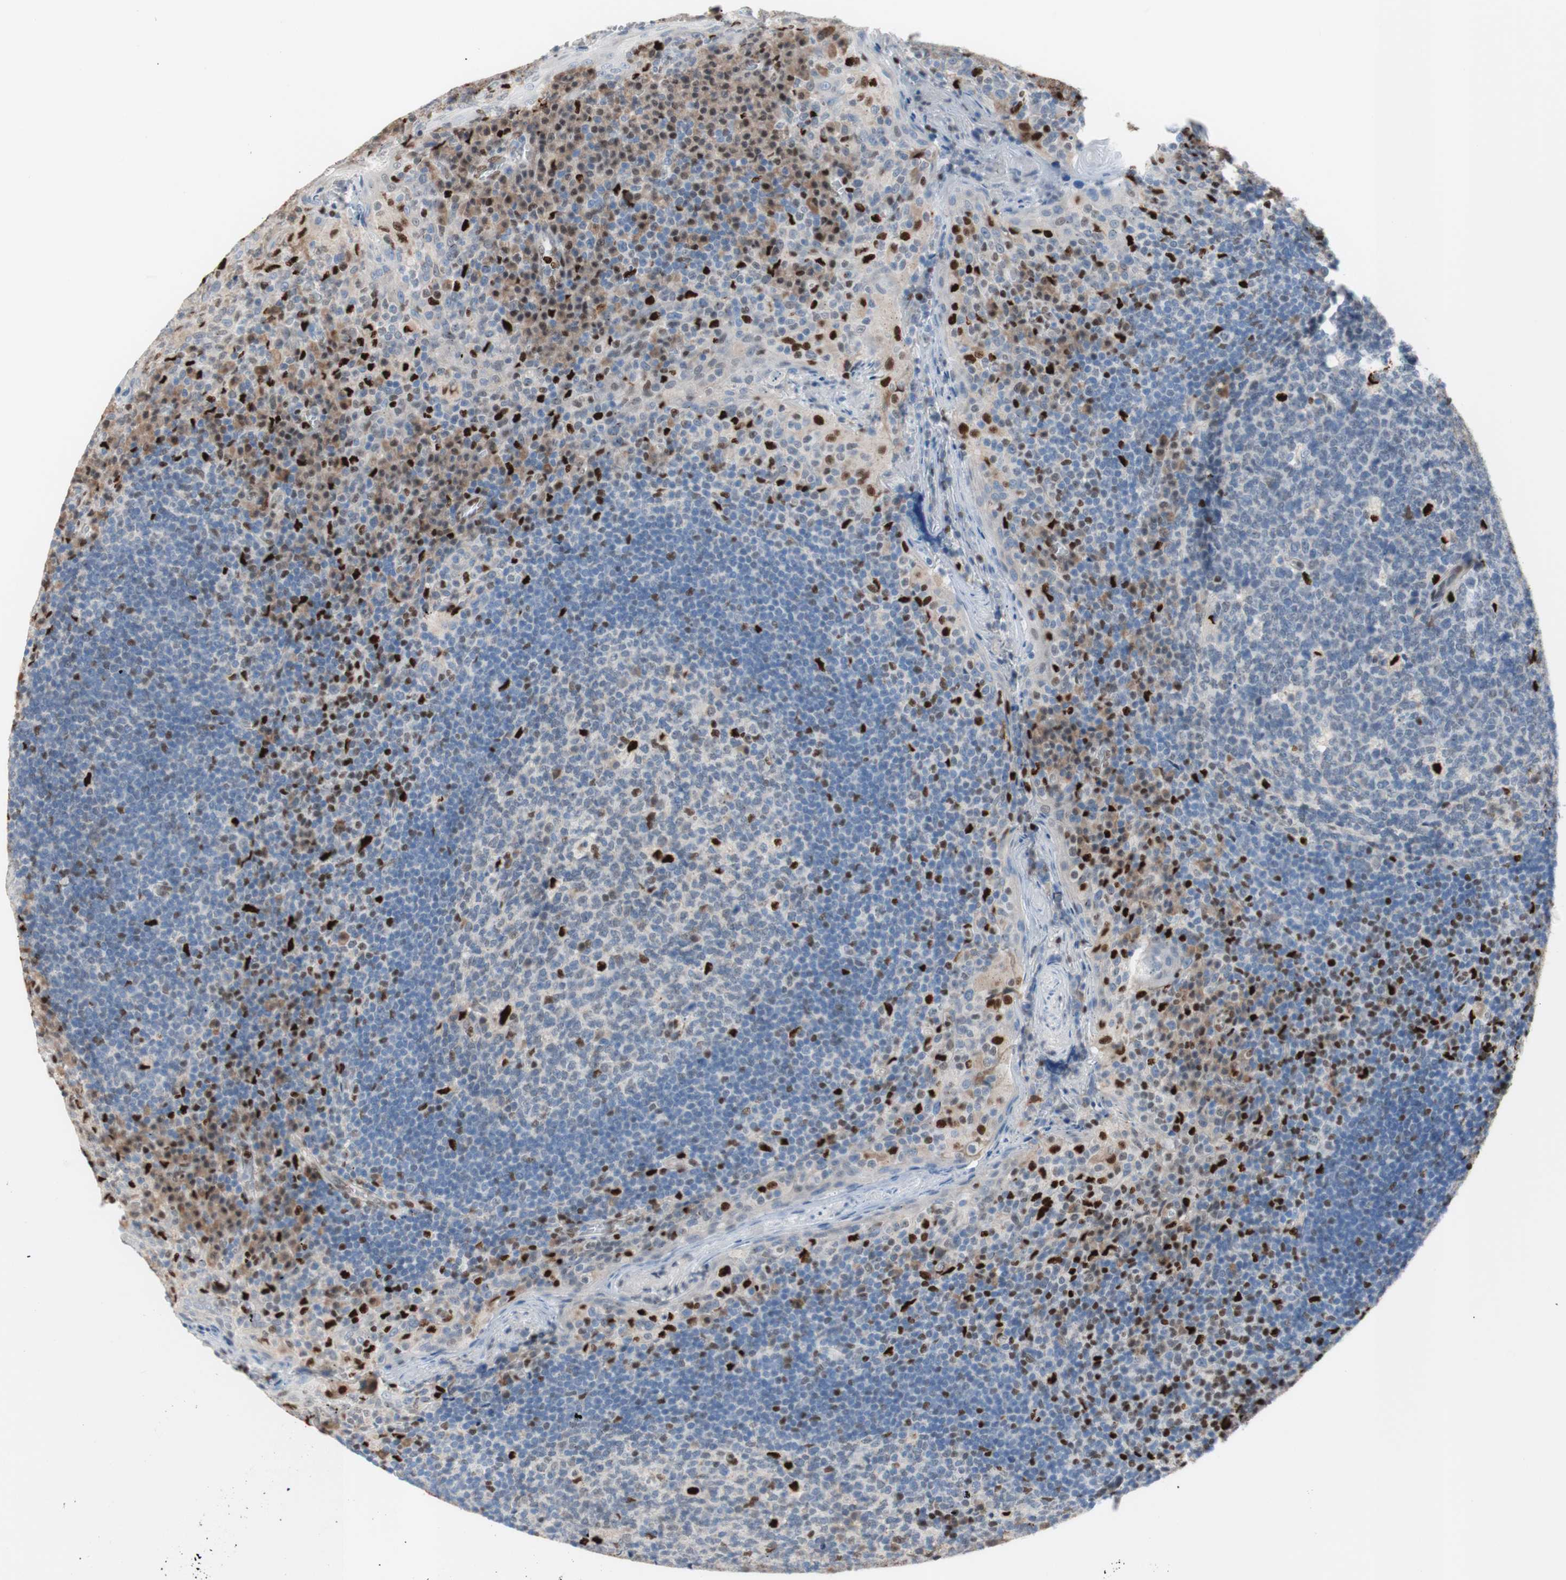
{"staining": {"intensity": "strong", "quantity": "<25%", "location": "nuclear"}, "tissue": "tonsil", "cell_type": "Germinal center cells", "image_type": "normal", "snomed": [{"axis": "morphology", "description": "Normal tissue, NOS"}, {"axis": "topography", "description": "Tonsil"}], "caption": "Protein expression by immunohistochemistry demonstrates strong nuclear expression in approximately <25% of germinal center cells in unremarkable tonsil. (DAB (3,3'-diaminobenzidine) IHC with brightfield microscopy, high magnification).", "gene": "EED", "patient": {"sex": "male", "age": 17}}